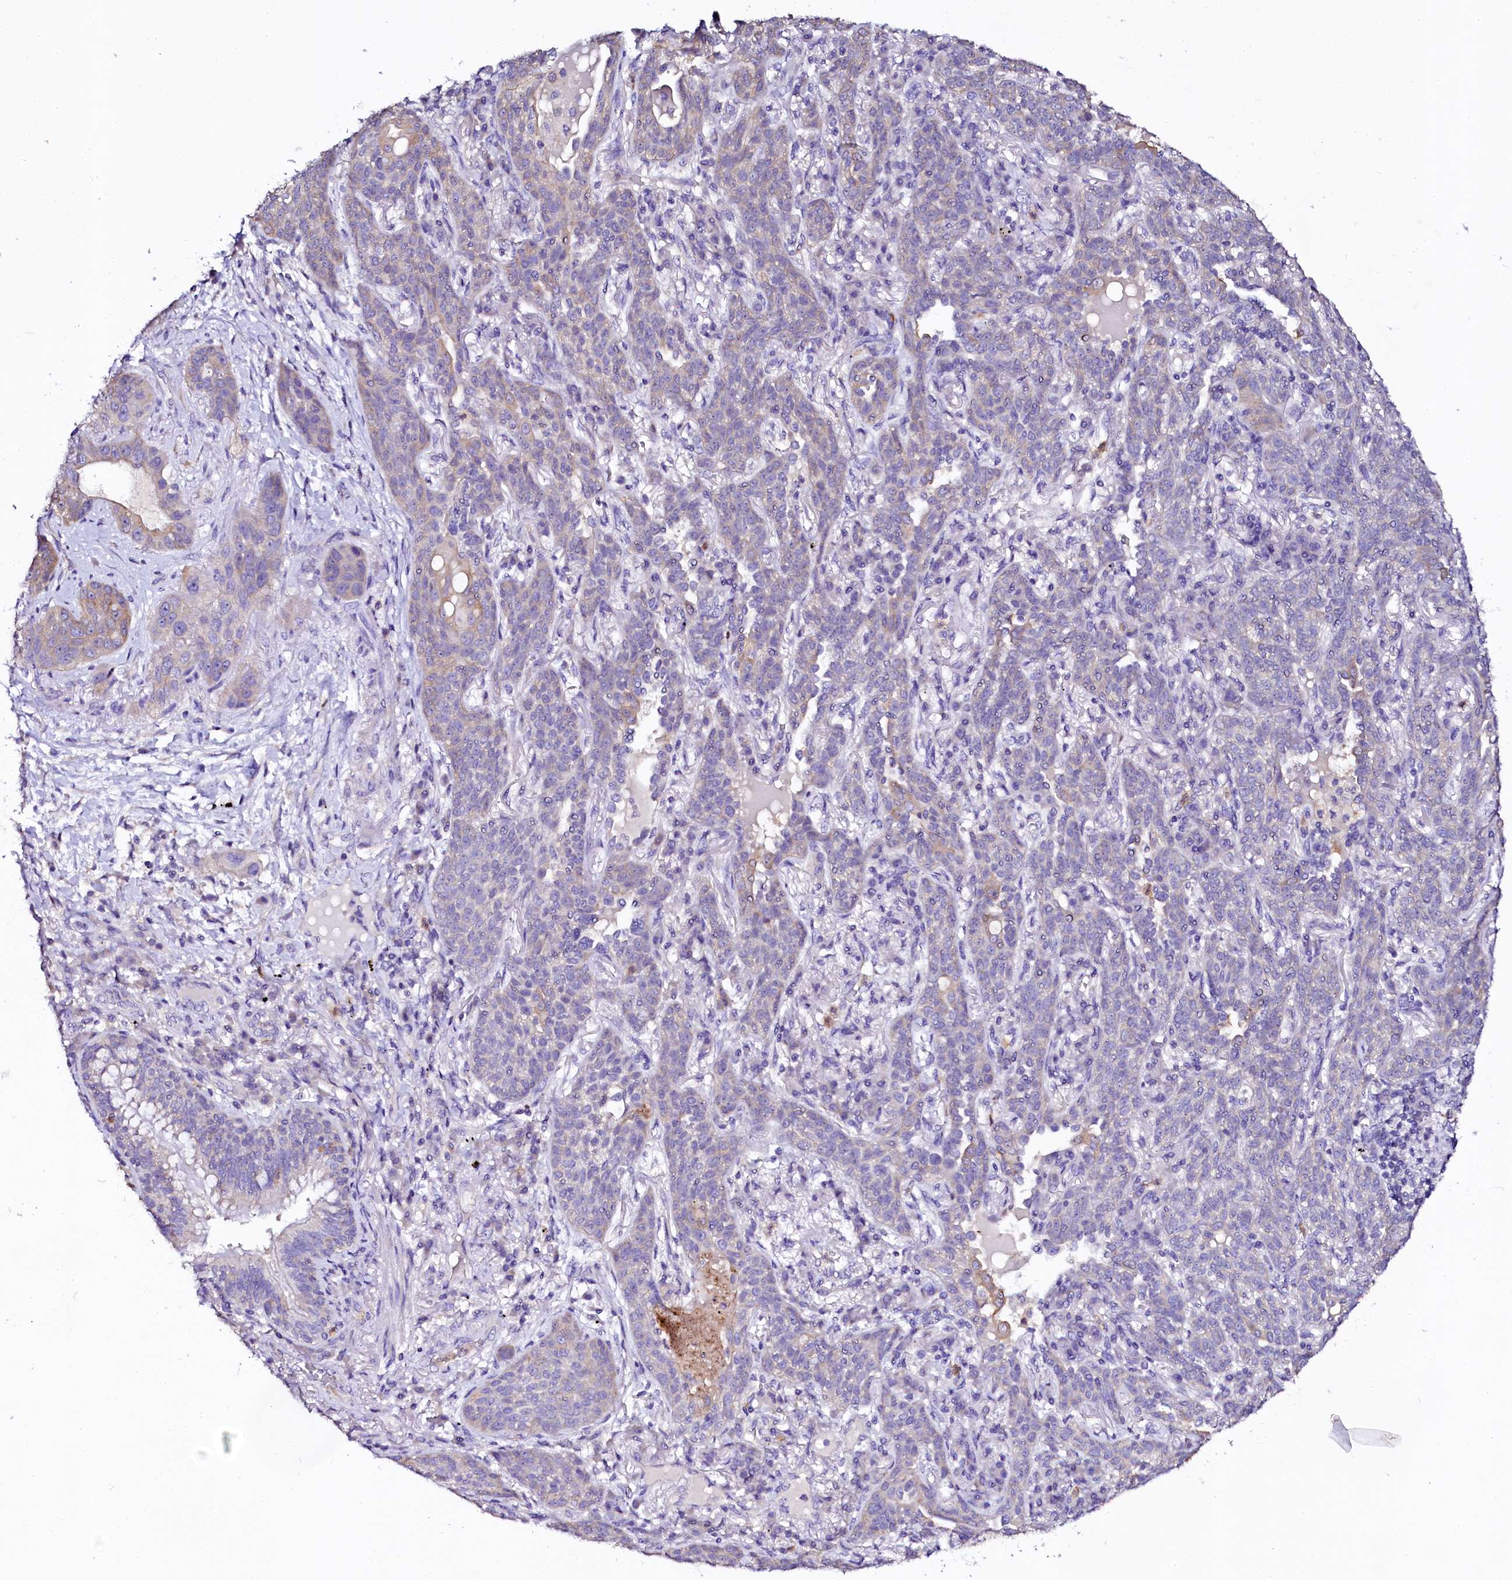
{"staining": {"intensity": "weak", "quantity": "<25%", "location": "cytoplasmic/membranous"}, "tissue": "lung cancer", "cell_type": "Tumor cells", "image_type": "cancer", "snomed": [{"axis": "morphology", "description": "Squamous cell carcinoma, NOS"}, {"axis": "topography", "description": "Lung"}], "caption": "High magnification brightfield microscopy of squamous cell carcinoma (lung) stained with DAB (brown) and counterstained with hematoxylin (blue): tumor cells show no significant expression.", "gene": "NAA16", "patient": {"sex": "female", "age": 70}}